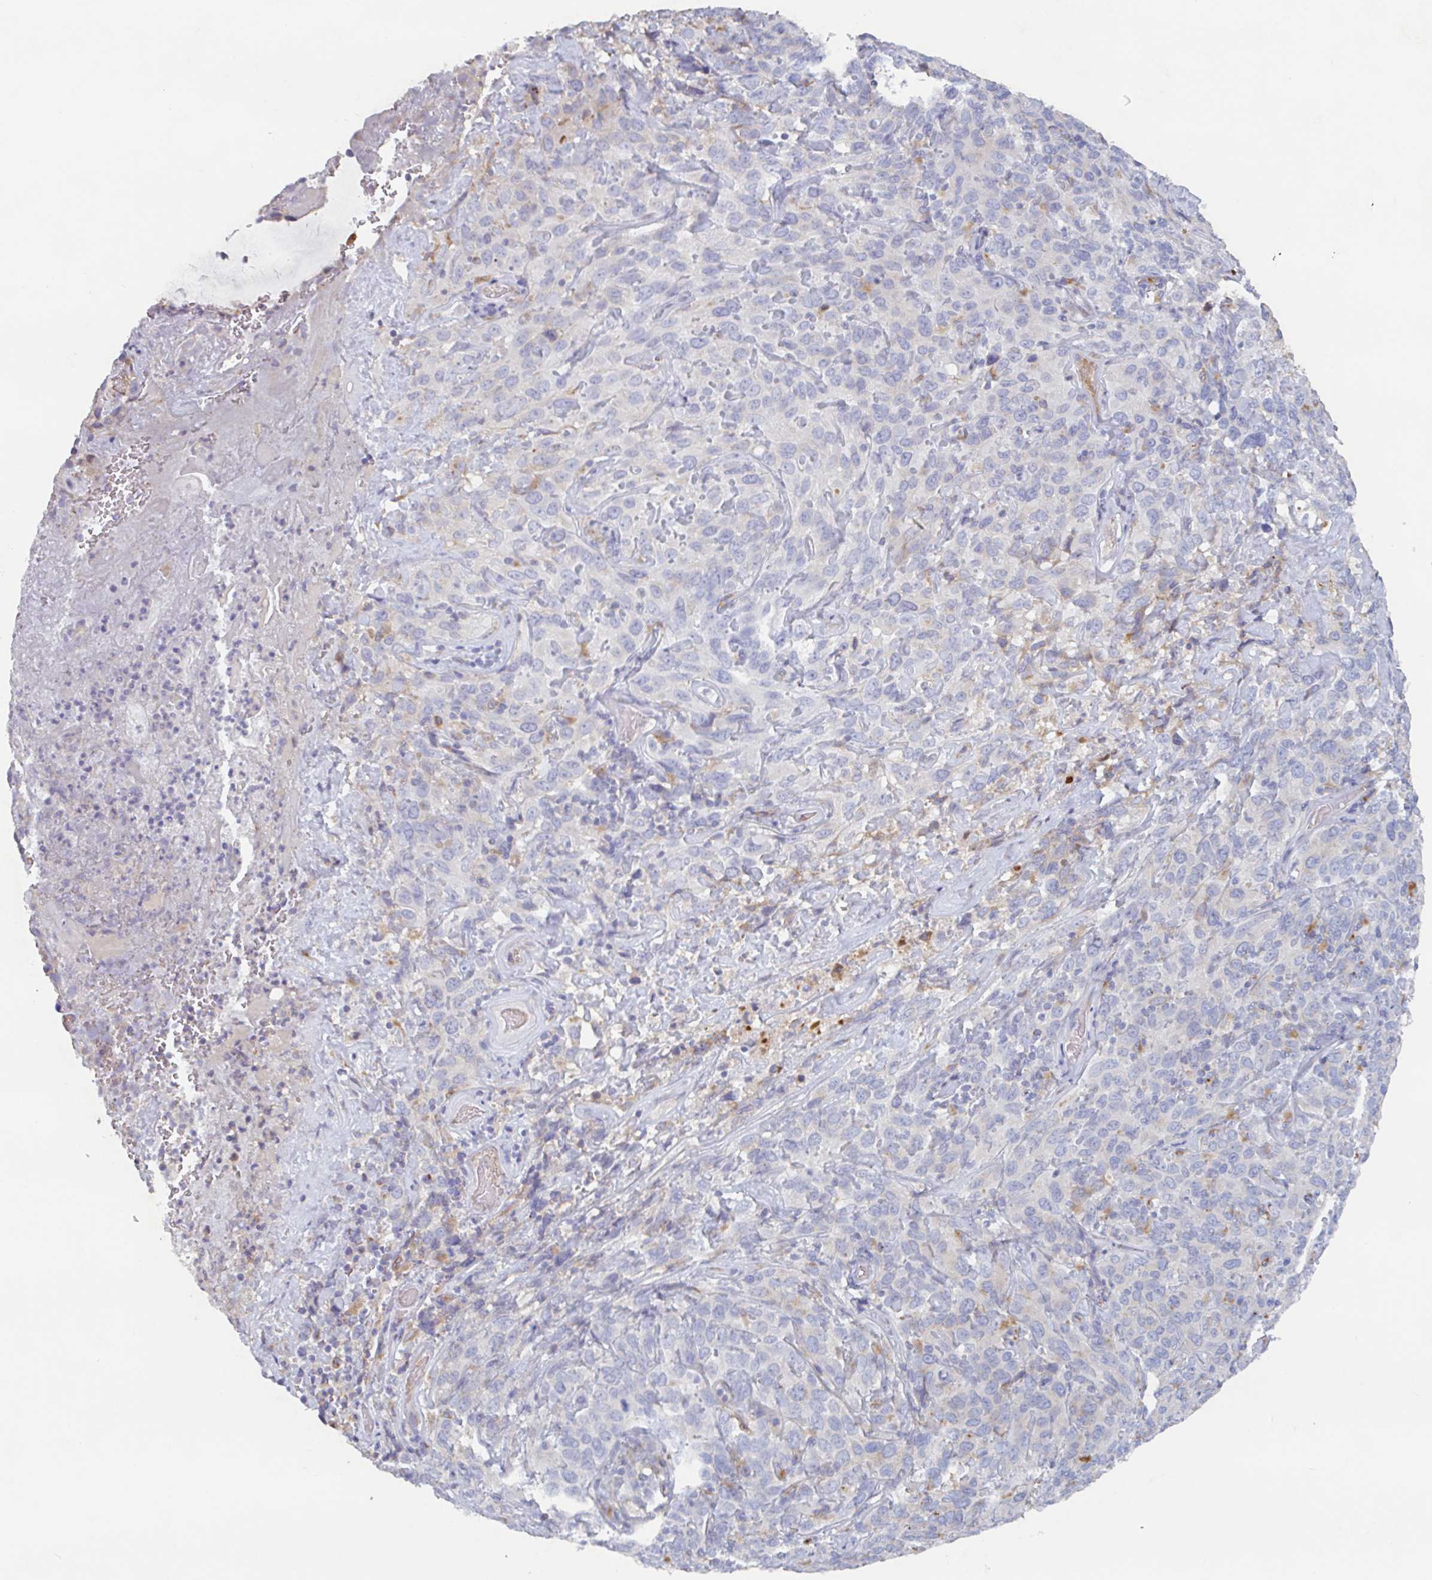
{"staining": {"intensity": "negative", "quantity": "none", "location": "none"}, "tissue": "cervical cancer", "cell_type": "Tumor cells", "image_type": "cancer", "snomed": [{"axis": "morphology", "description": "Squamous cell carcinoma, NOS"}, {"axis": "topography", "description": "Cervix"}], "caption": "Cervical squamous cell carcinoma stained for a protein using IHC demonstrates no expression tumor cells.", "gene": "MANBA", "patient": {"sex": "female", "age": 51}}